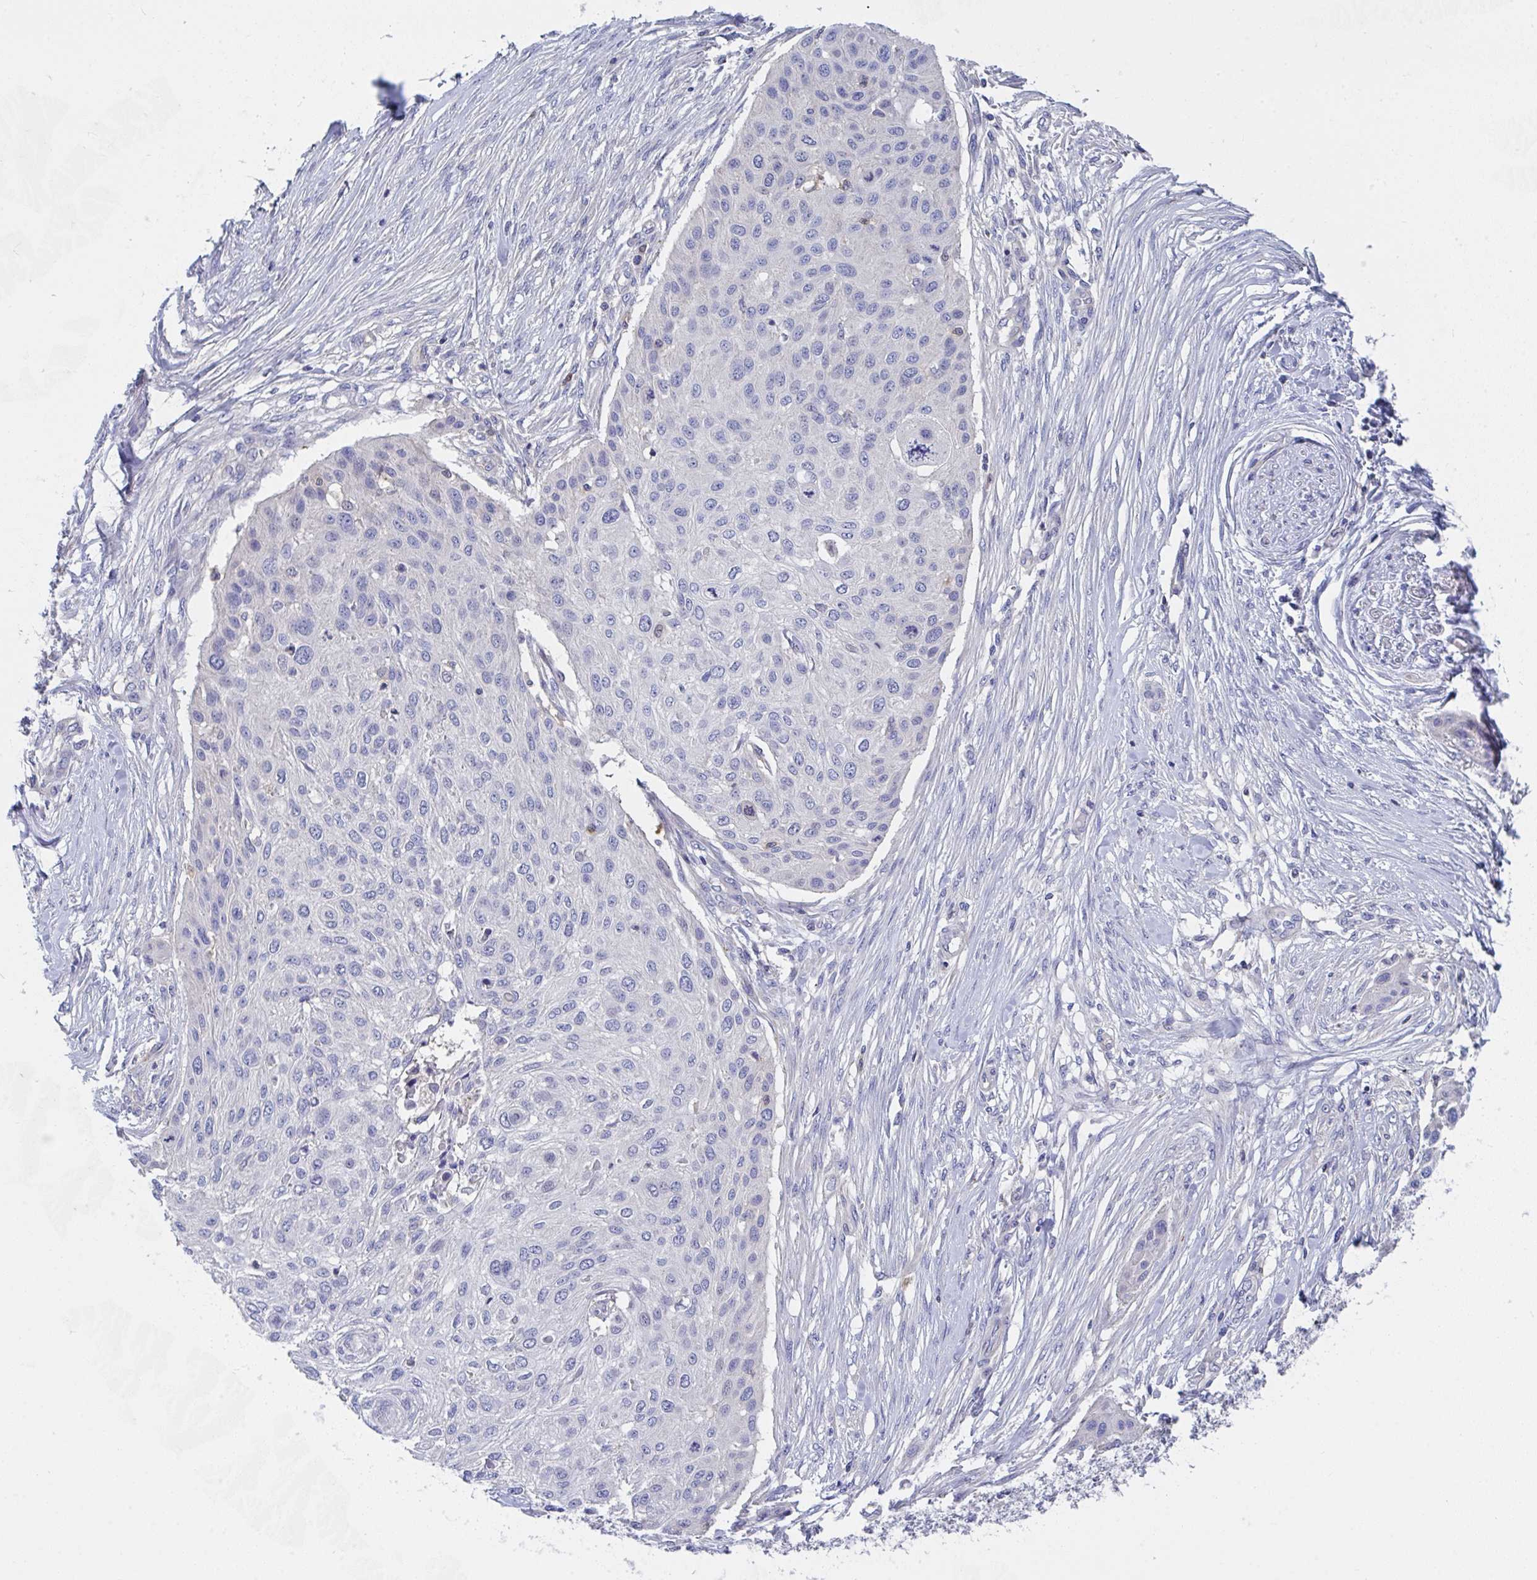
{"staining": {"intensity": "negative", "quantity": "none", "location": "none"}, "tissue": "skin cancer", "cell_type": "Tumor cells", "image_type": "cancer", "snomed": [{"axis": "morphology", "description": "Squamous cell carcinoma, NOS"}, {"axis": "topography", "description": "Skin"}], "caption": "An immunohistochemistry image of skin squamous cell carcinoma is shown. There is no staining in tumor cells of skin squamous cell carcinoma.", "gene": "P2RX3", "patient": {"sex": "female", "age": 87}}